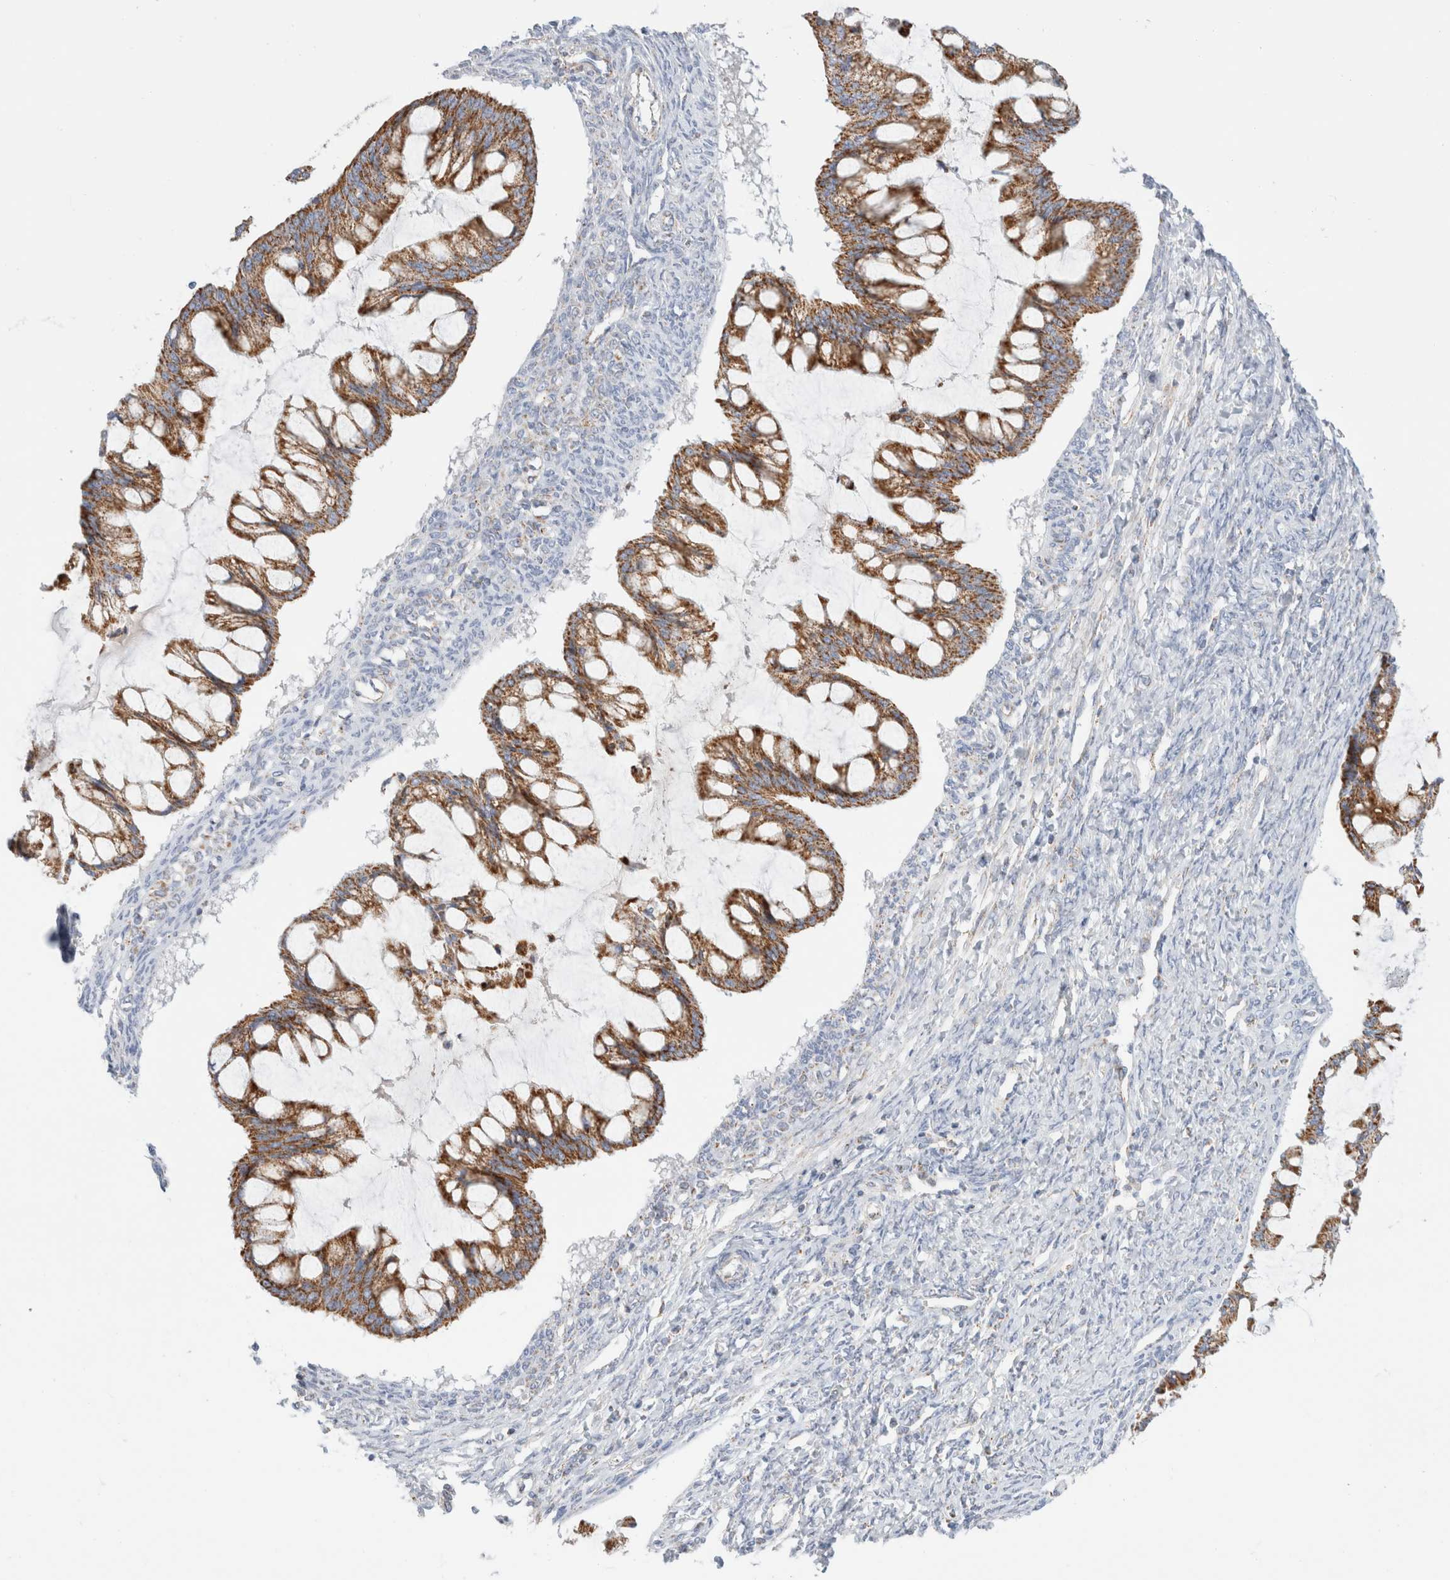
{"staining": {"intensity": "moderate", "quantity": ">75%", "location": "cytoplasmic/membranous"}, "tissue": "ovarian cancer", "cell_type": "Tumor cells", "image_type": "cancer", "snomed": [{"axis": "morphology", "description": "Cystadenocarcinoma, mucinous, NOS"}, {"axis": "topography", "description": "Ovary"}], "caption": "Ovarian cancer tissue shows moderate cytoplasmic/membranous expression in approximately >75% of tumor cells Immunohistochemistry stains the protein of interest in brown and the nuclei are stained blue.", "gene": "ATP6V1C1", "patient": {"sex": "female", "age": 73}}